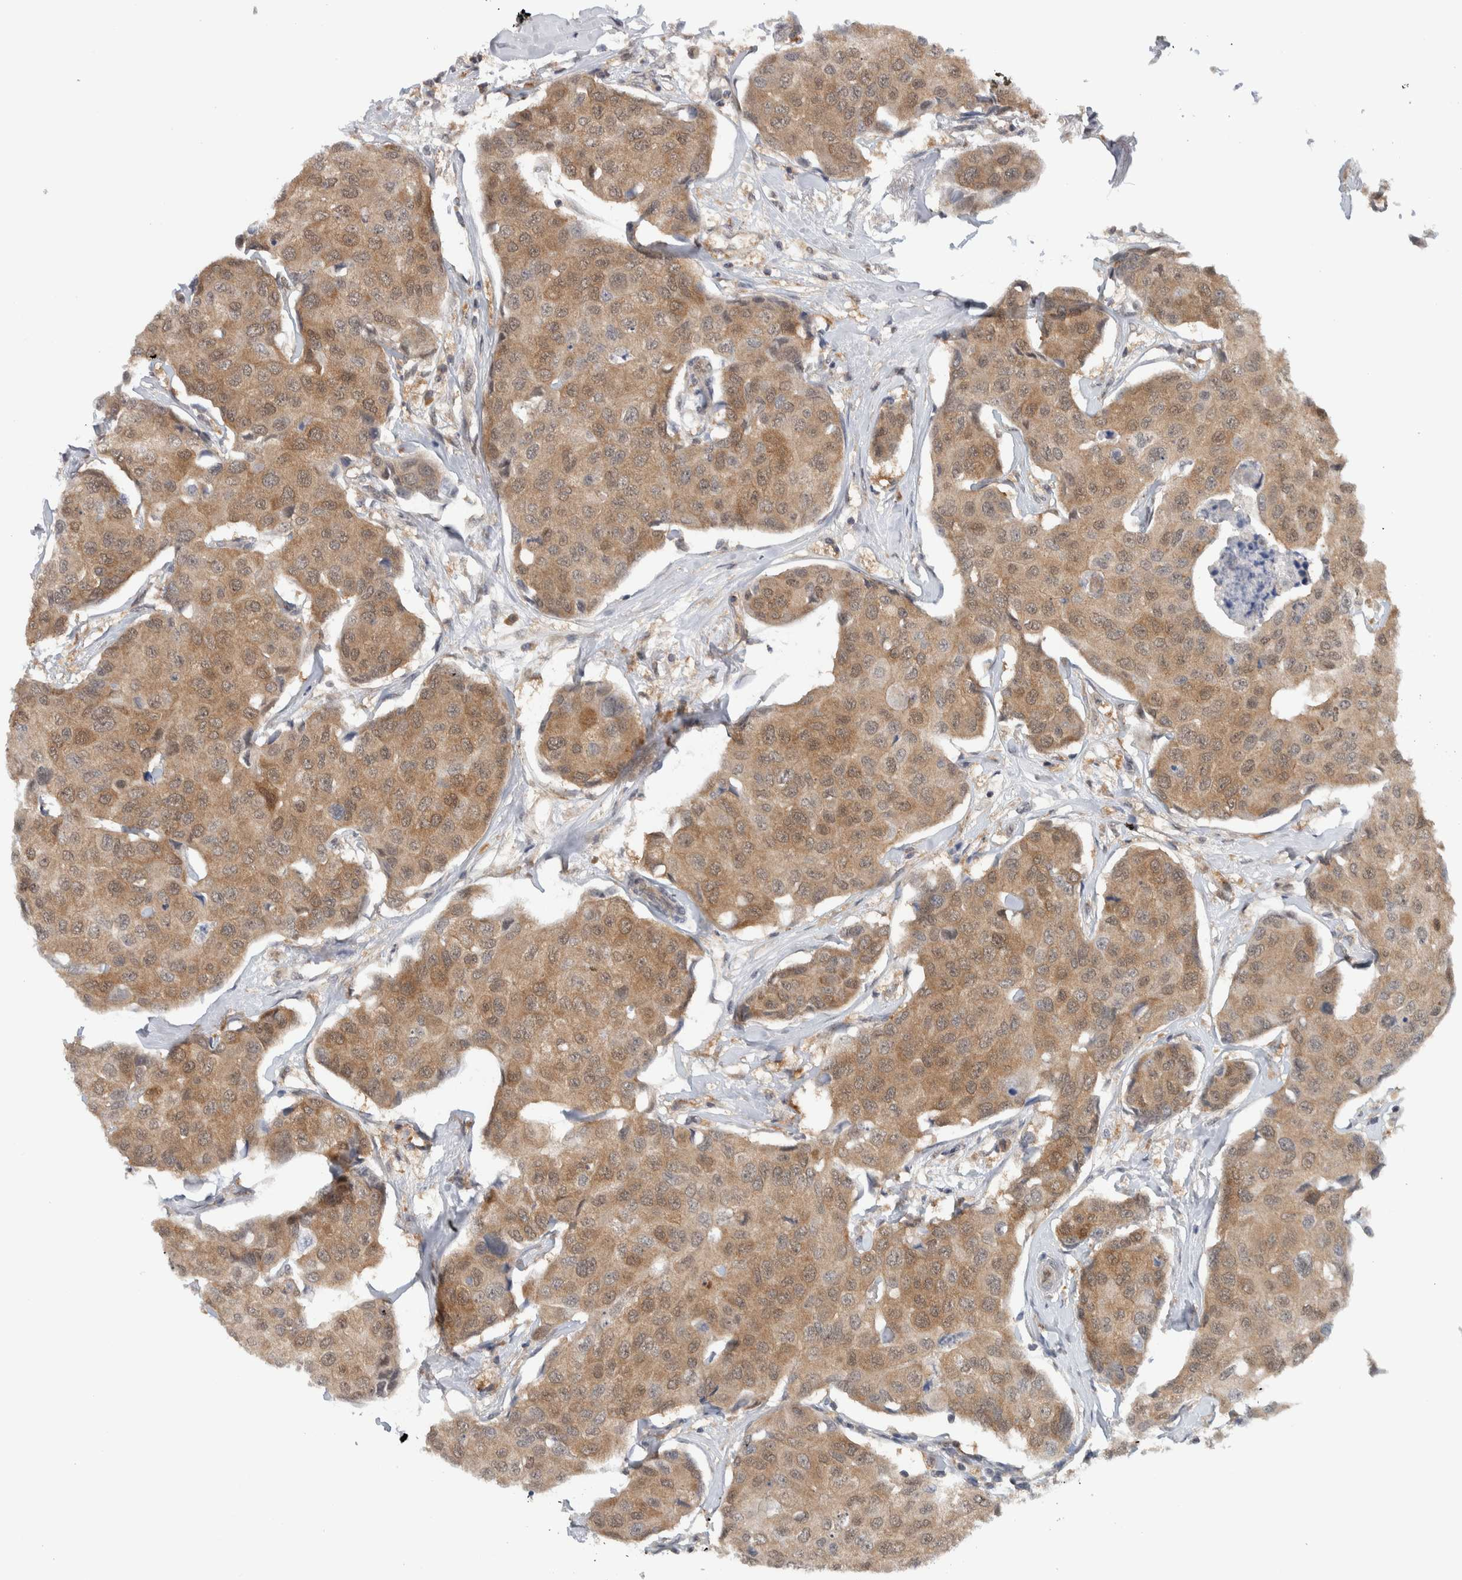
{"staining": {"intensity": "moderate", "quantity": ">75%", "location": "cytoplasmic/membranous"}, "tissue": "breast cancer", "cell_type": "Tumor cells", "image_type": "cancer", "snomed": [{"axis": "morphology", "description": "Duct carcinoma"}, {"axis": "topography", "description": "Breast"}], "caption": "Breast cancer (intraductal carcinoma) stained with a protein marker exhibits moderate staining in tumor cells.", "gene": "CCDC43", "patient": {"sex": "female", "age": 80}}